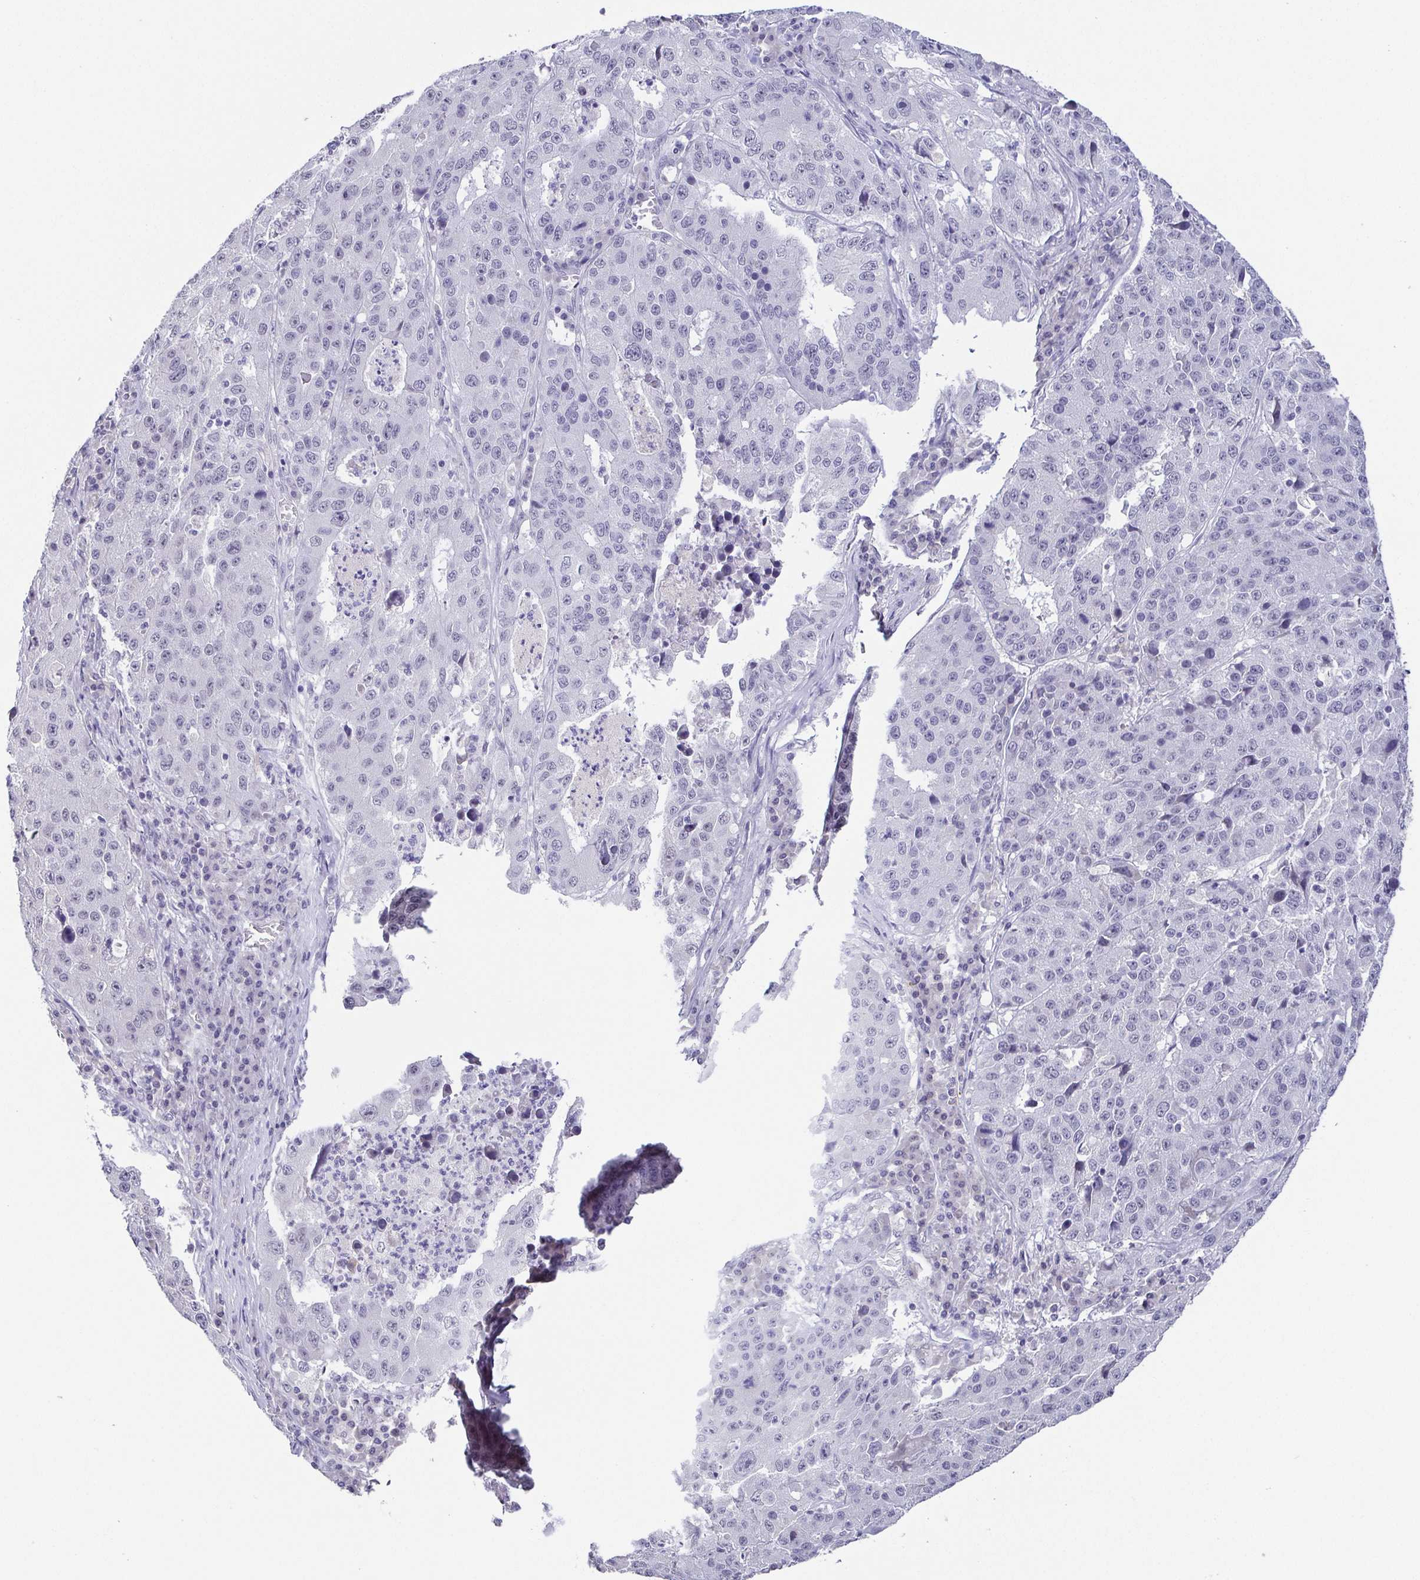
{"staining": {"intensity": "negative", "quantity": "none", "location": "none"}, "tissue": "stomach cancer", "cell_type": "Tumor cells", "image_type": "cancer", "snomed": [{"axis": "morphology", "description": "Adenocarcinoma, NOS"}, {"axis": "topography", "description": "Stomach"}], "caption": "The immunohistochemistry image has no significant expression in tumor cells of stomach cancer (adenocarcinoma) tissue. (DAB immunohistochemistry (IHC), high magnification).", "gene": "NEFH", "patient": {"sex": "male", "age": 71}}